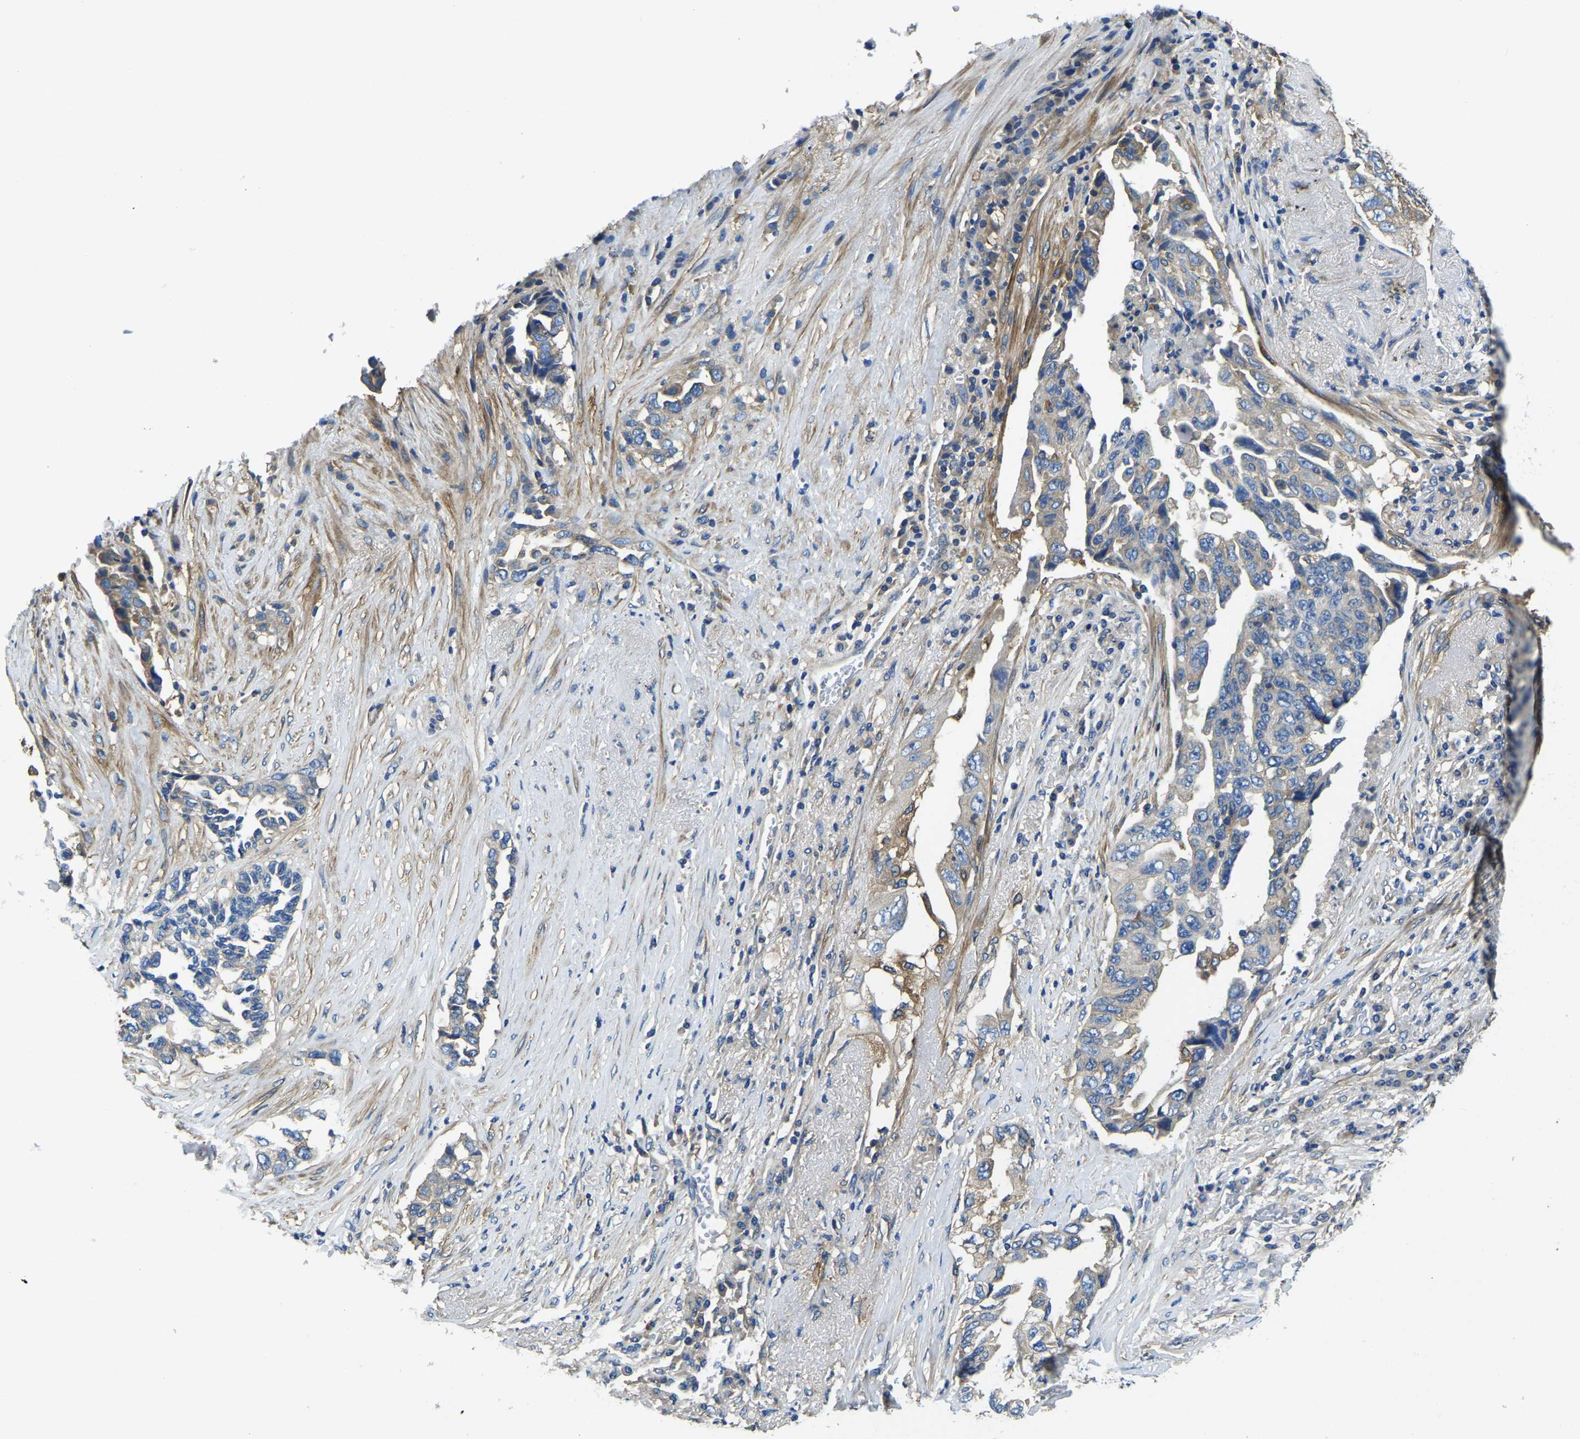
{"staining": {"intensity": "moderate", "quantity": "25%-75%", "location": "cytoplasmic/membranous"}, "tissue": "lung cancer", "cell_type": "Tumor cells", "image_type": "cancer", "snomed": [{"axis": "morphology", "description": "Adenocarcinoma, NOS"}, {"axis": "topography", "description": "Lung"}], "caption": "A micrograph of human lung cancer stained for a protein shows moderate cytoplasmic/membranous brown staining in tumor cells.", "gene": "STAT2", "patient": {"sex": "female", "age": 51}}